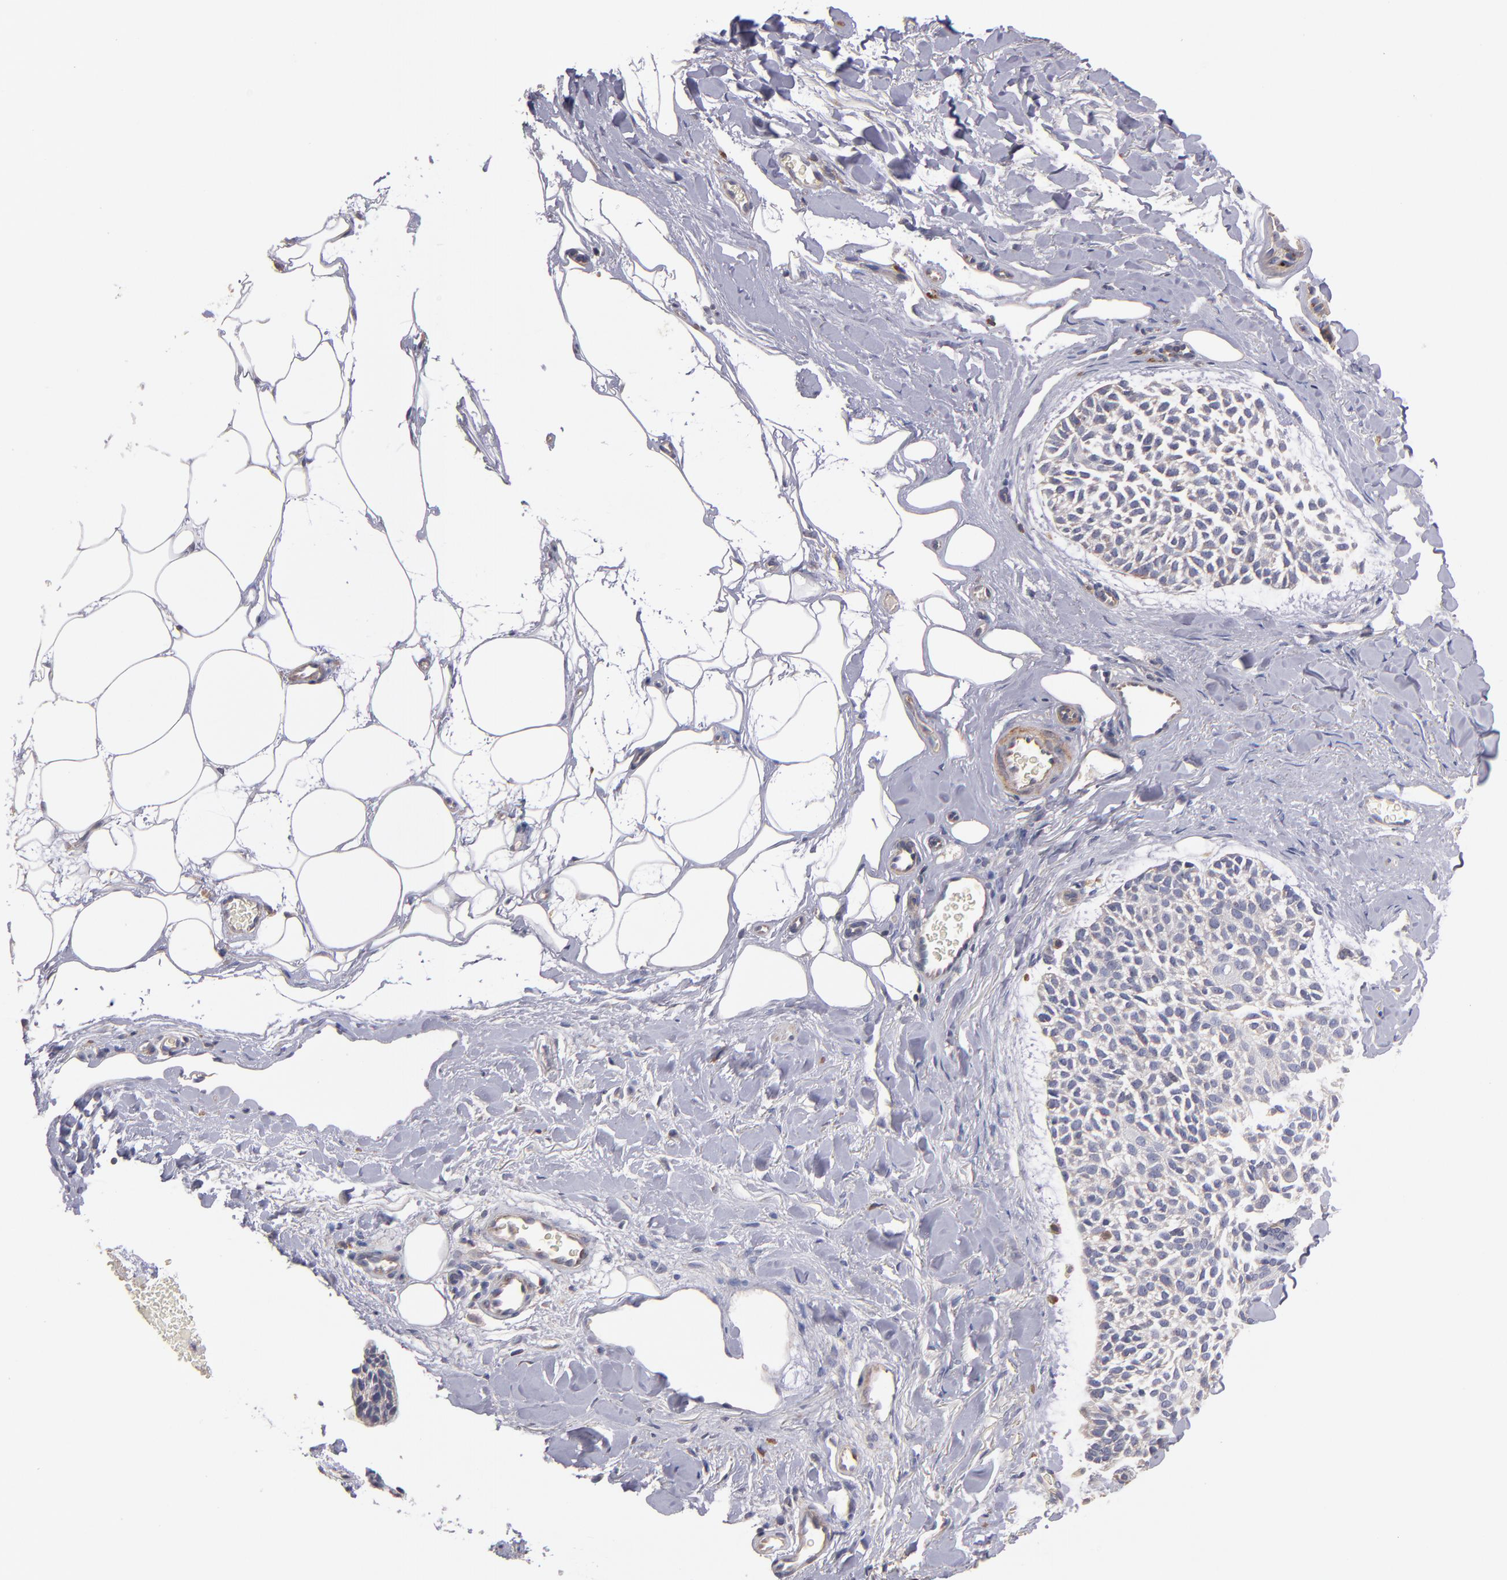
{"staining": {"intensity": "negative", "quantity": "none", "location": "none"}, "tissue": "skin cancer", "cell_type": "Tumor cells", "image_type": "cancer", "snomed": [{"axis": "morphology", "description": "Normal tissue, NOS"}, {"axis": "morphology", "description": "Basal cell carcinoma"}, {"axis": "topography", "description": "Skin"}], "caption": "Immunohistochemistry of human skin cancer (basal cell carcinoma) demonstrates no positivity in tumor cells.", "gene": "MAGEE1", "patient": {"sex": "female", "age": 70}}